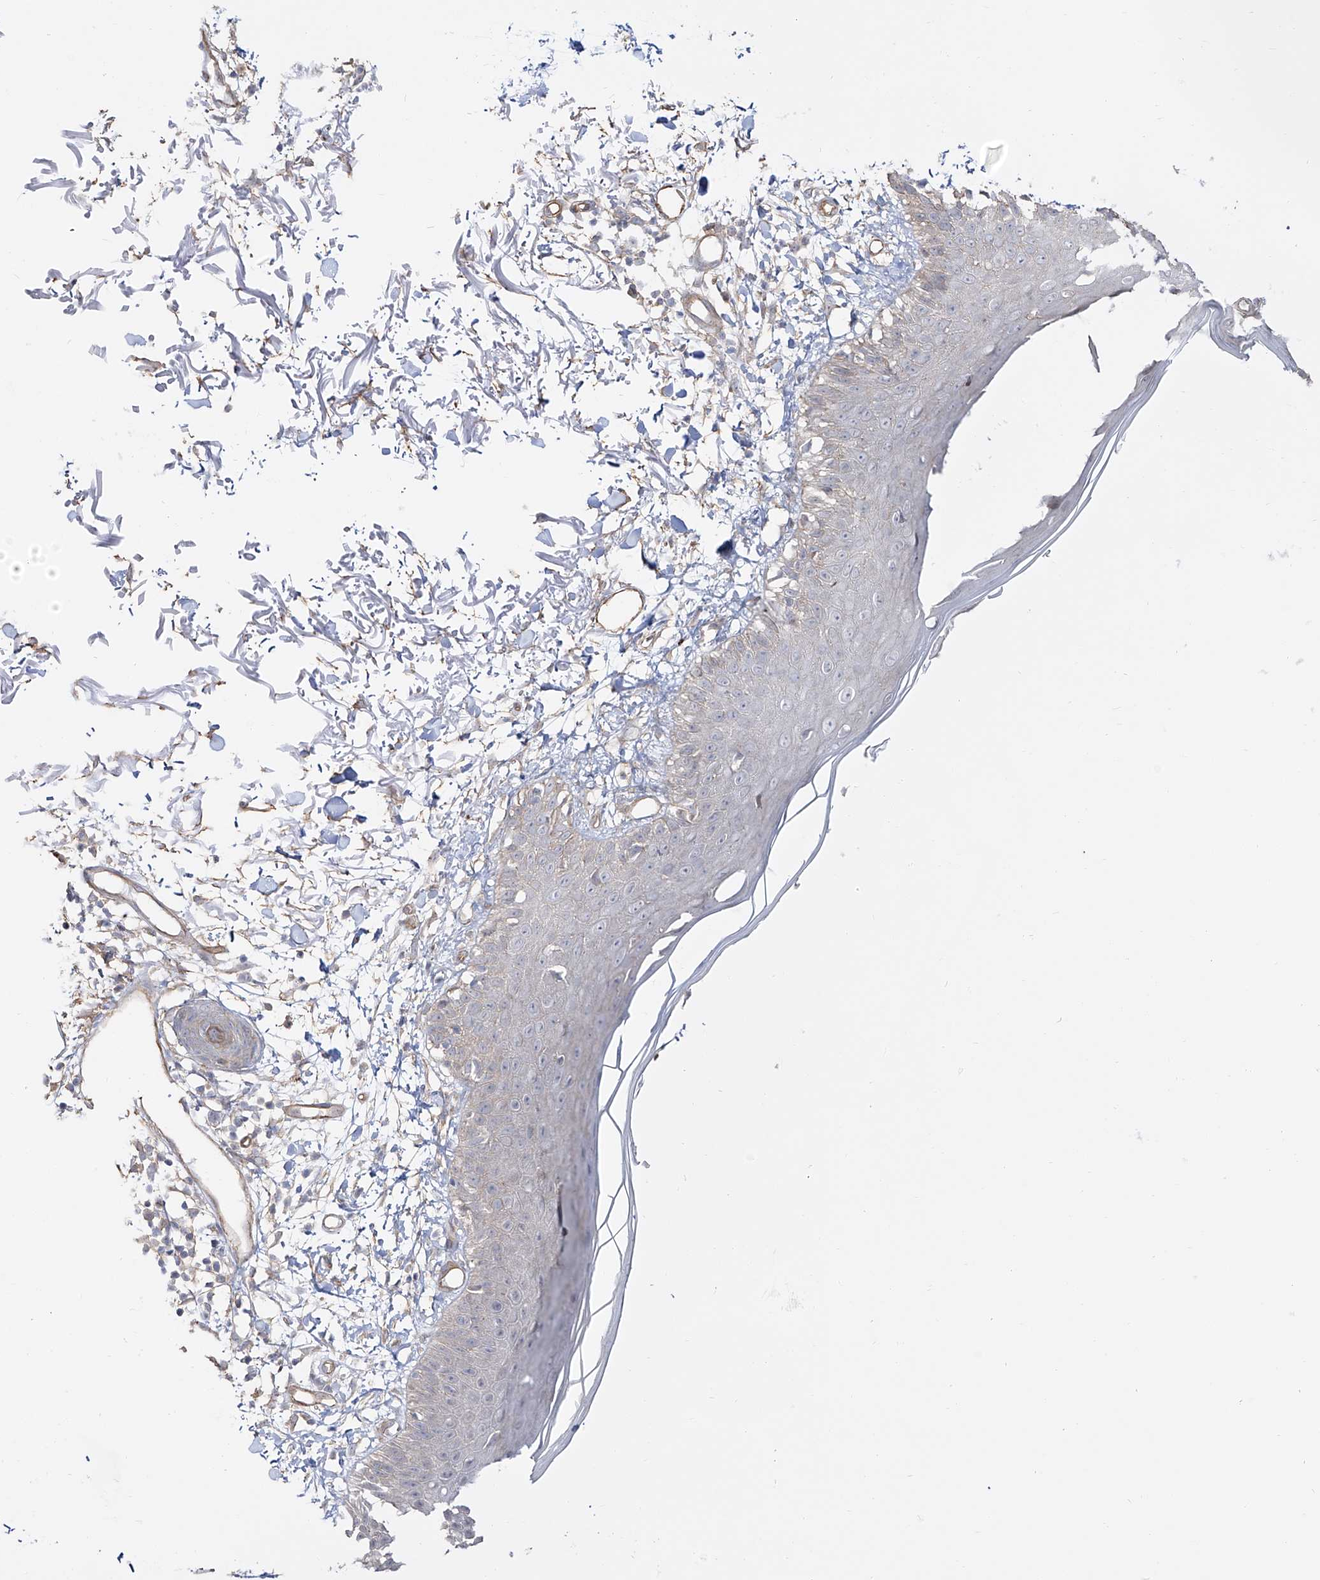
{"staining": {"intensity": "moderate", "quantity": ">75%", "location": "cytoplasmic/membranous"}, "tissue": "skin", "cell_type": "Fibroblasts", "image_type": "normal", "snomed": [{"axis": "morphology", "description": "Normal tissue, NOS"}, {"axis": "morphology", "description": "Squamous cell carcinoma, NOS"}, {"axis": "topography", "description": "Skin"}, {"axis": "topography", "description": "Peripheral nerve tissue"}], "caption": "A micrograph showing moderate cytoplasmic/membranous staining in approximately >75% of fibroblasts in normal skin, as visualized by brown immunohistochemical staining.", "gene": "ZNF180", "patient": {"sex": "male", "age": 83}}